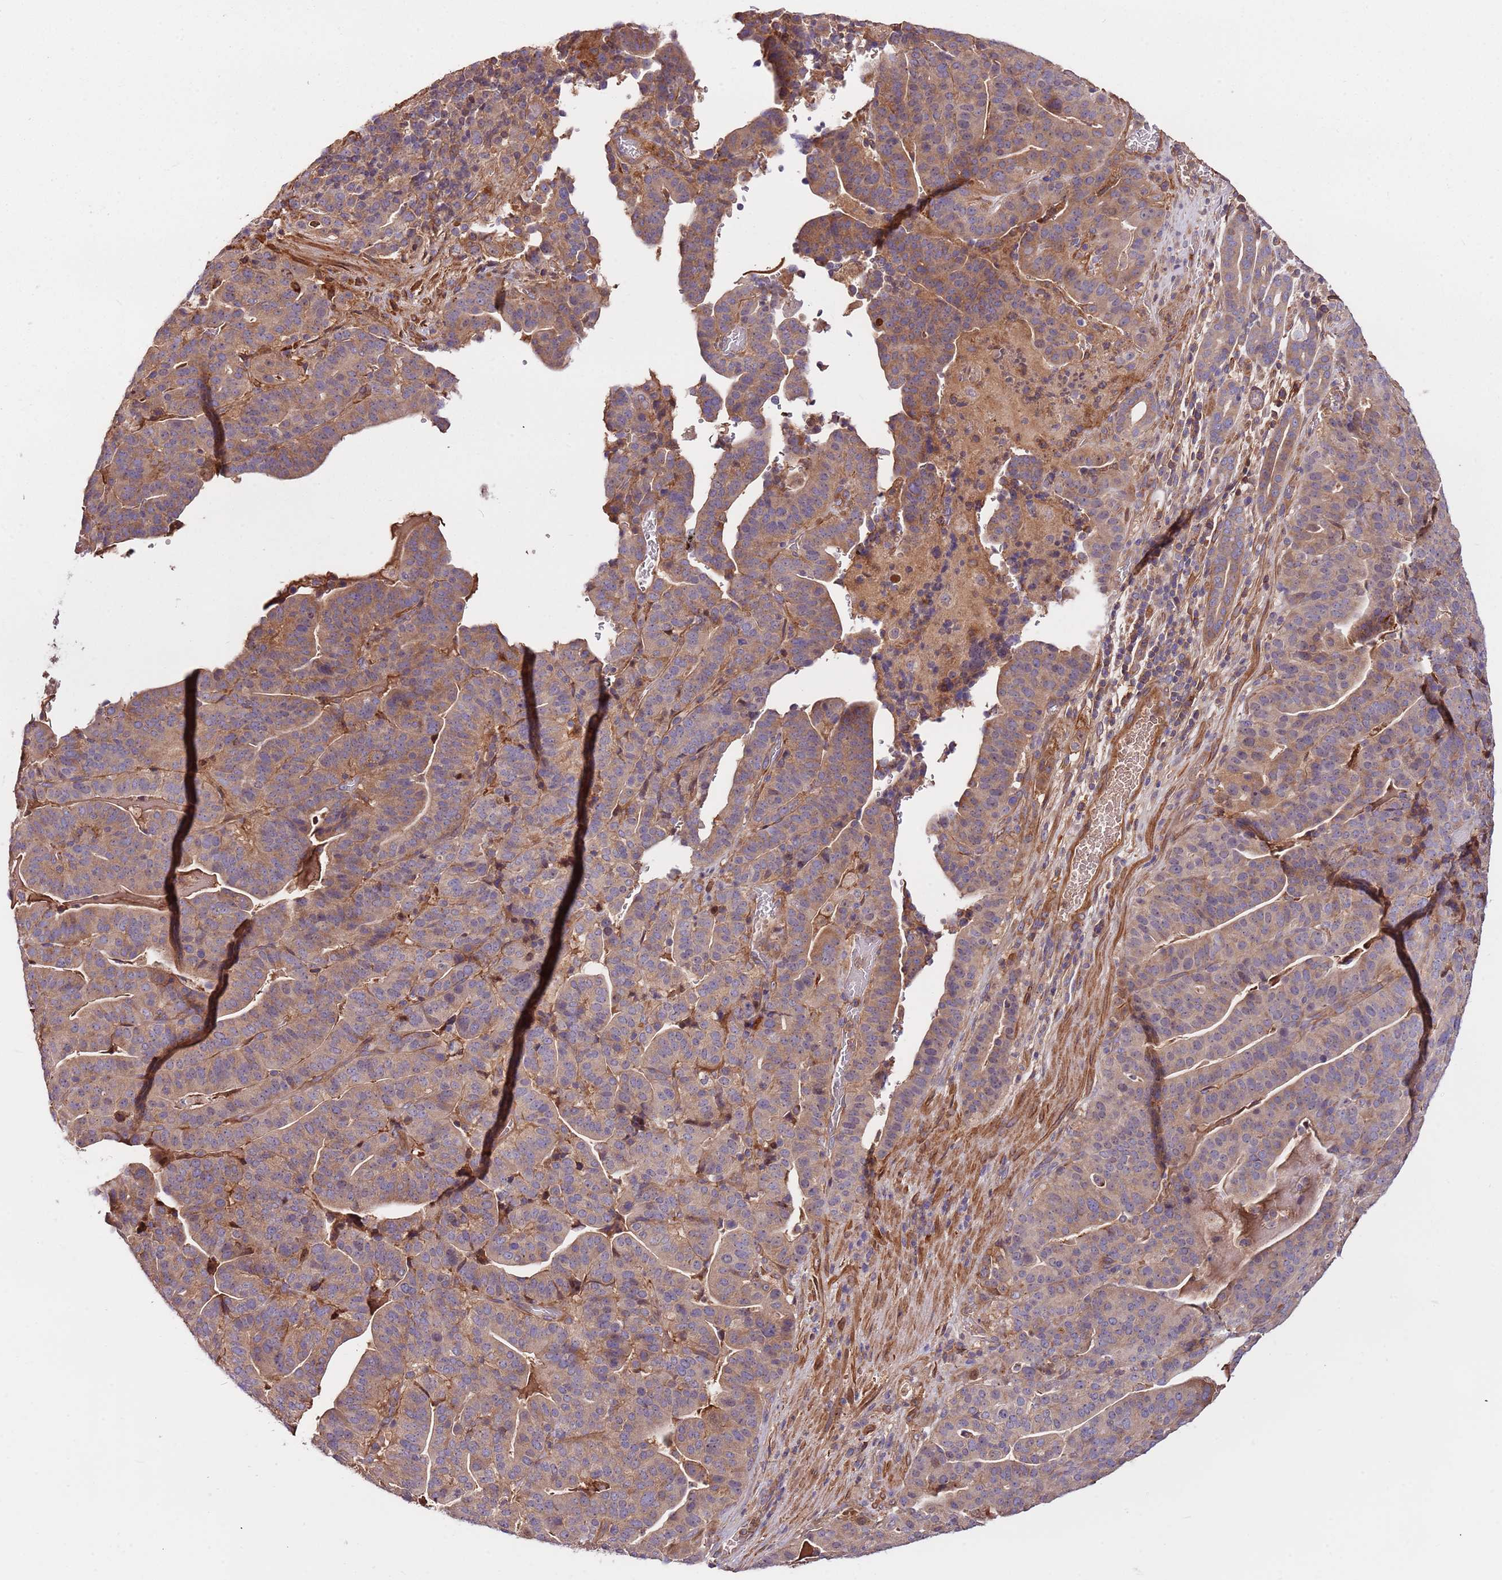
{"staining": {"intensity": "weak", "quantity": "25%-75%", "location": "cytoplasmic/membranous"}, "tissue": "stomach cancer", "cell_type": "Tumor cells", "image_type": "cancer", "snomed": [{"axis": "morphology", "description": "Adenocarcinoma, NOS"}, {"axis": "topography", "description": "Stomach"}], "caption": "Stomach cancer (adenocarcinoma) tissue reveals weak cytoplasmic/membranous staining in approximately 25%-75% of tumor cells, visualized by immunohistochemistry. The protein of interest is stained brown, and the nuclei are stained in blue (DAB IHC with brightfield microscopy, high magnification).", "gene": "DENR", "patient": {"sex": "male", "age": 48}}